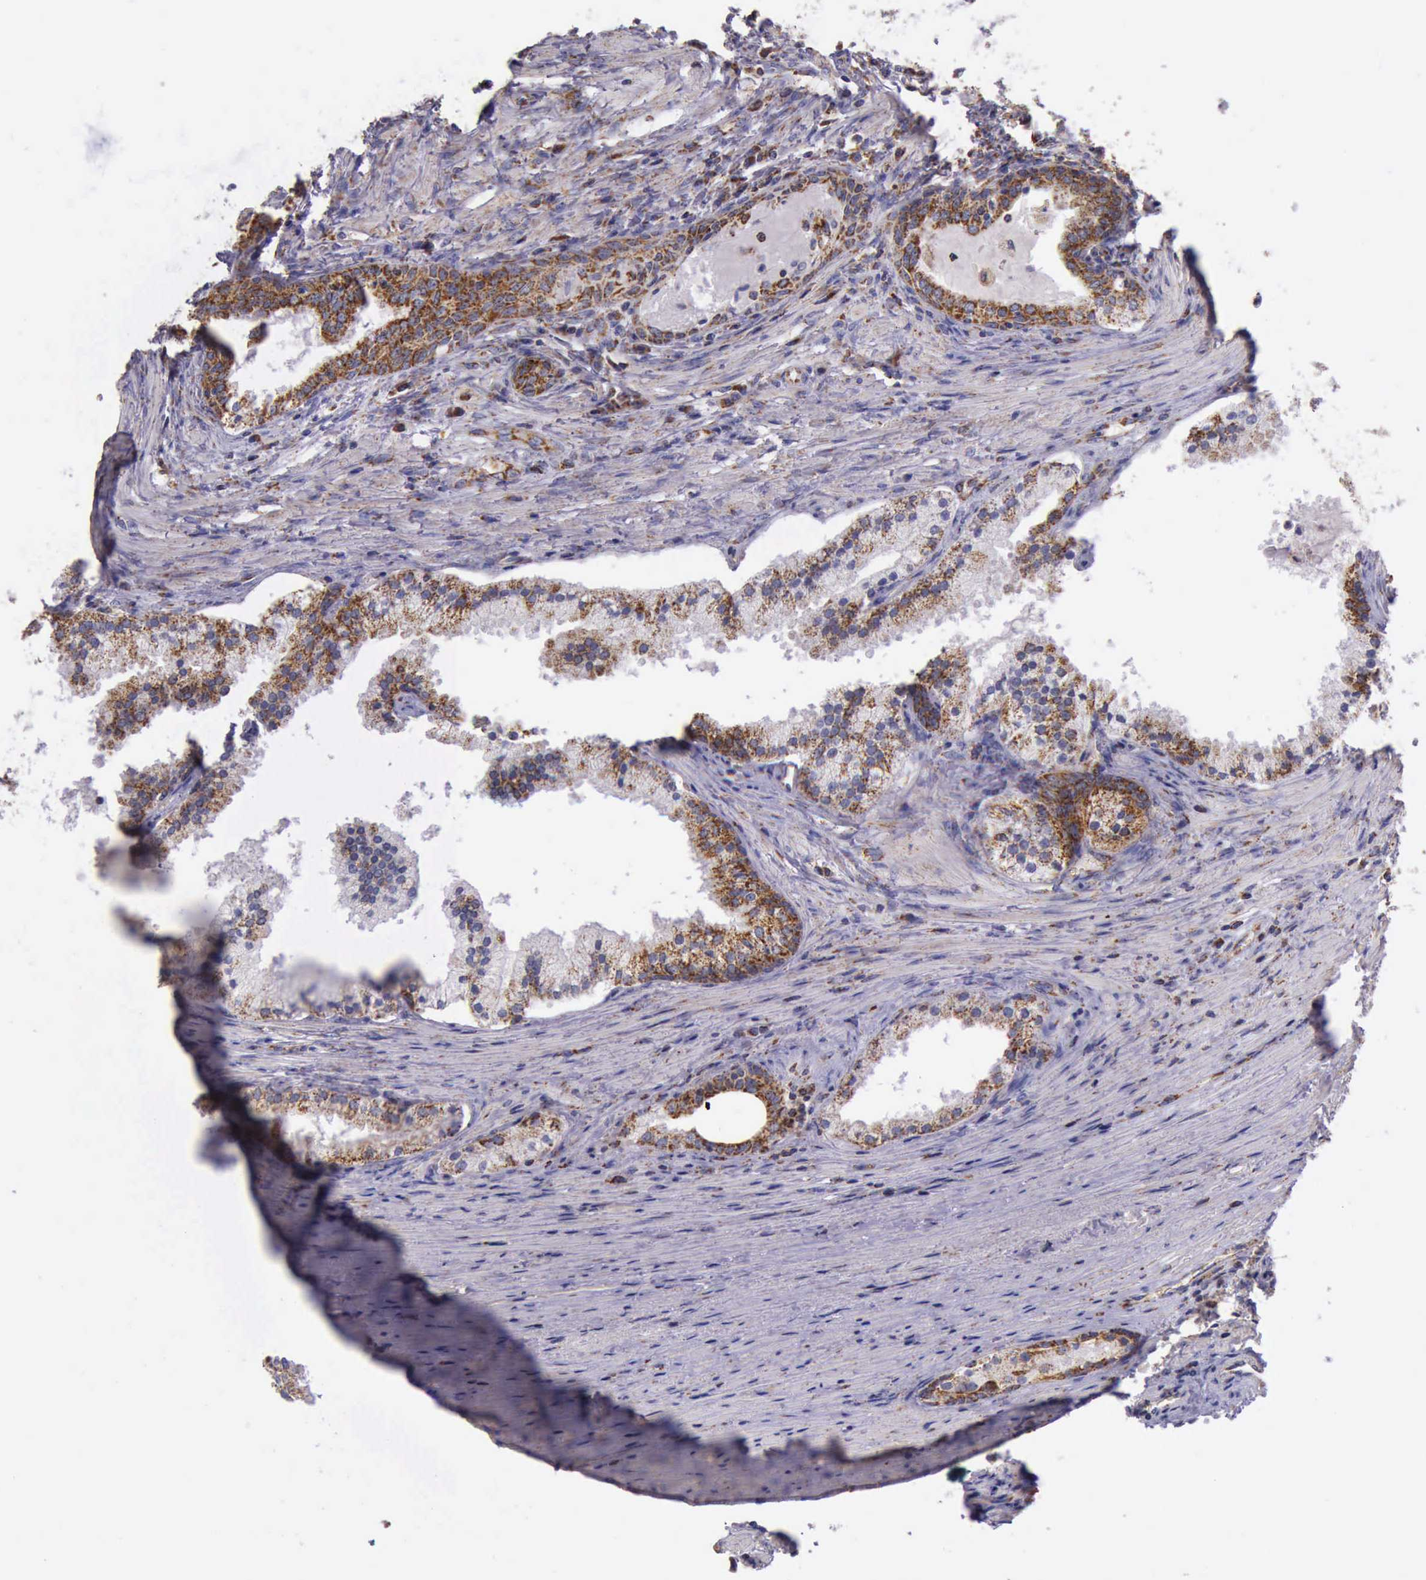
{"staining": {"intensity": "strong", "quantity": ">75%", "location": "cytoplasmic/membranous"}, "tissue": "prostate cancer", "cell_type": "Tumor cells", "image_type": "cancer", "snomed": [{"axis": "morphology", "description": "Adenocarcinoma, Medium grade"}, {"axis": "topography", "description": "Prostate"}], "caption": "Tumor cells demonstrate high levels of strong cytoplasmic/membranous positivity in about >75% of cells in medium-grade adenocarcinoma (prostate).", "gene": "TXN2", "patient": {"sex": "male", "age": 70}}